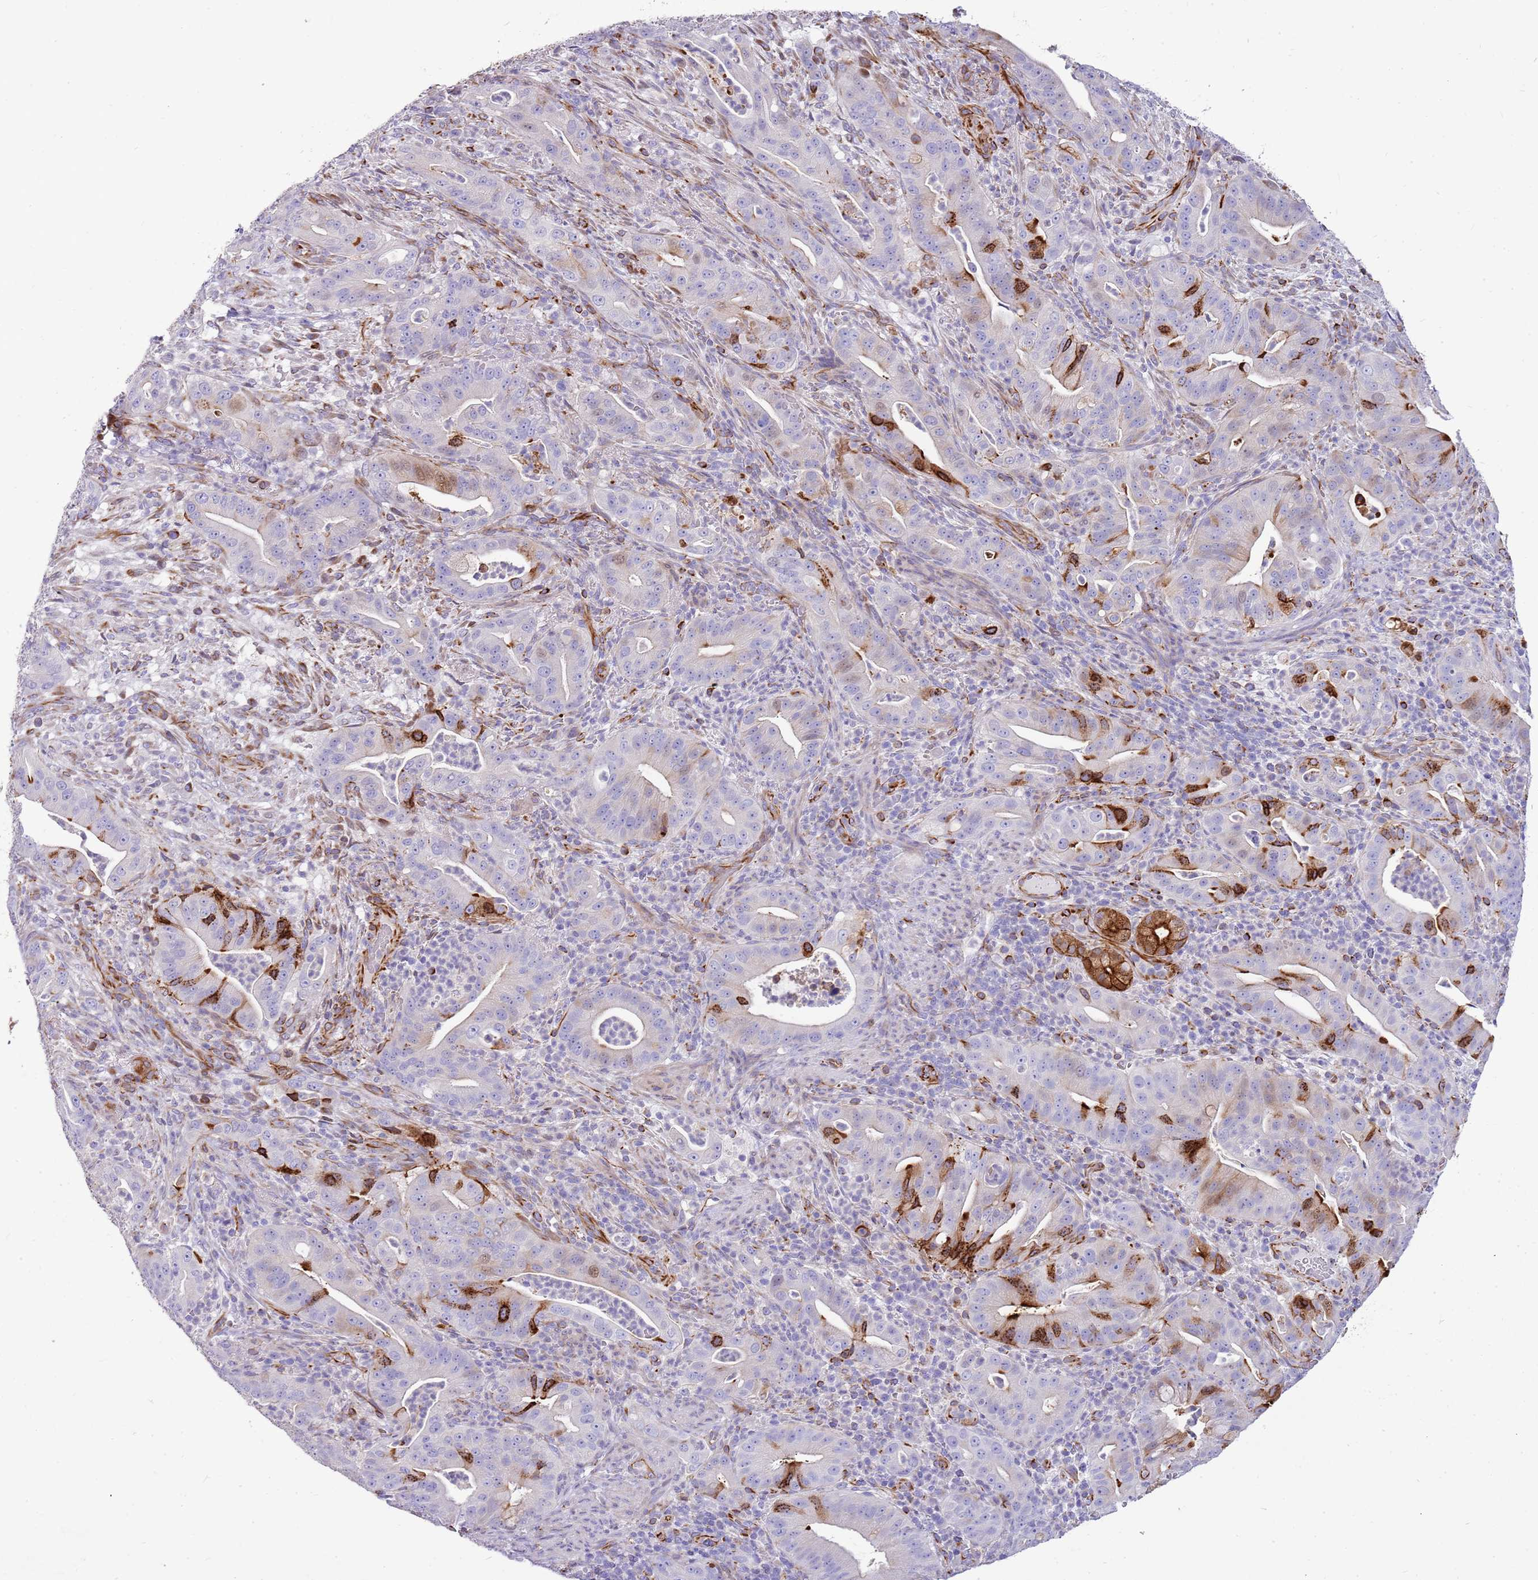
{"staining": {"intensity": "strong", "quantity": "25%-75%", "location": "cytoplasmic/membranous"}, "tissue": "pancreatic cancer", "cell_type": "Tumor cells", "image_type": "cancer", "snomed": [{"axis": "morphology", "description": "Adenocarcinoma, NOS"}, {"axis": "topography", "description": "Pancreas"}], "caption": "Adenocarcinoma (pancreatic) stained for a protein (brown) demonstrates strong cytoplasmic/membranous positive expression in about 25%-75% of tumor cells.", "gene": "ZDHHC1", "patient": {"sex": "male", "age": 71}}